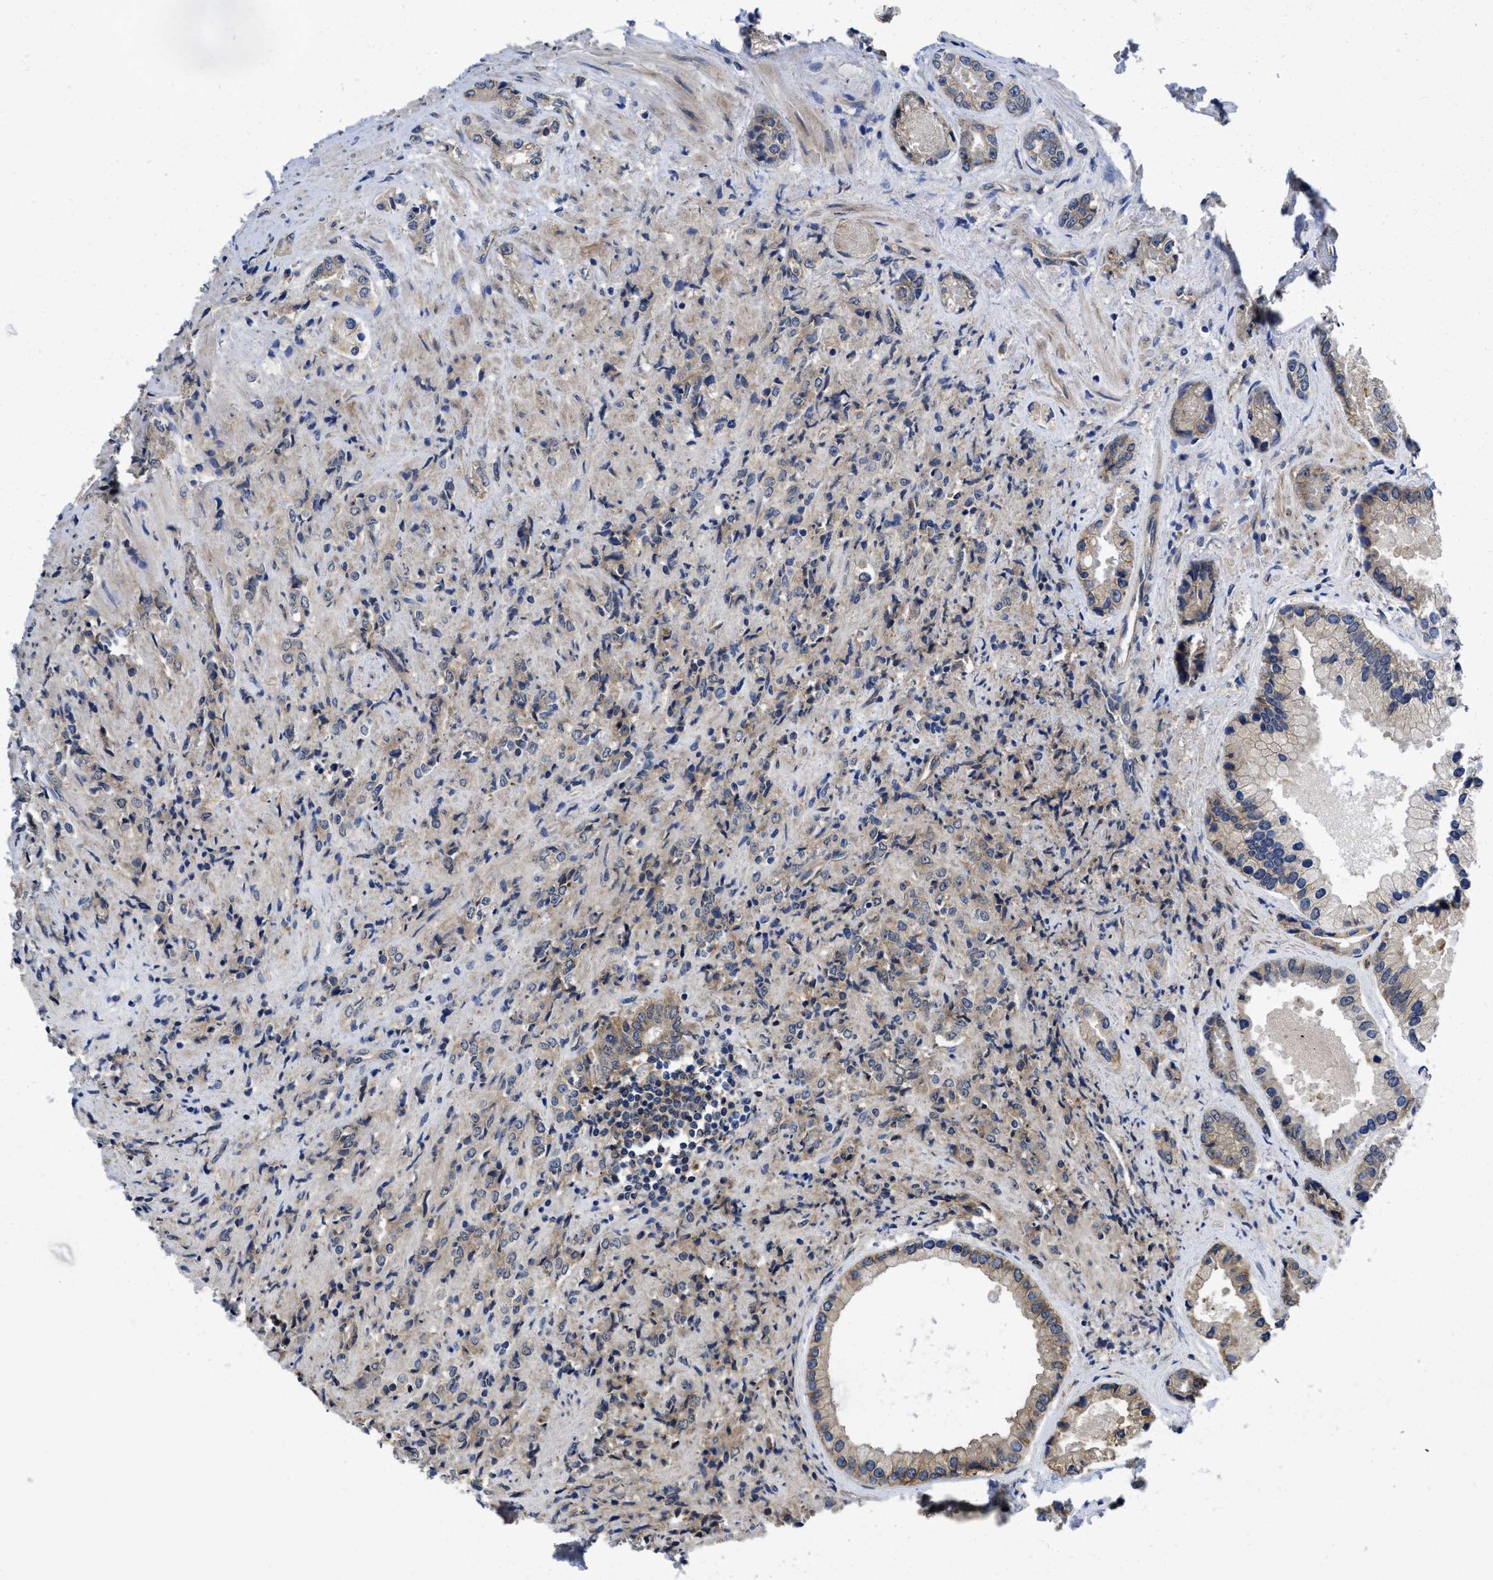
{"staining": {"intensity": "negative", "quantity": "none", "location": "none"}, "tissue": "prostate cancer", "cell_type": "Tumor cells", "image_type": "cancer", "snomed": [{"axis": "morphology", "description": "Adenocarcinoma, High grade"}, {"axis": "topography", "description": "Prostate"}], "caption": "Image shows no protein positivity in tumor cells of prostate cancer tissue. The staining is performed using DAB brown chromogen with nuclei counter-stained in using hematoxylin.", "gene": "PKD2", "patient": {"sex": "male", "age": 61}}